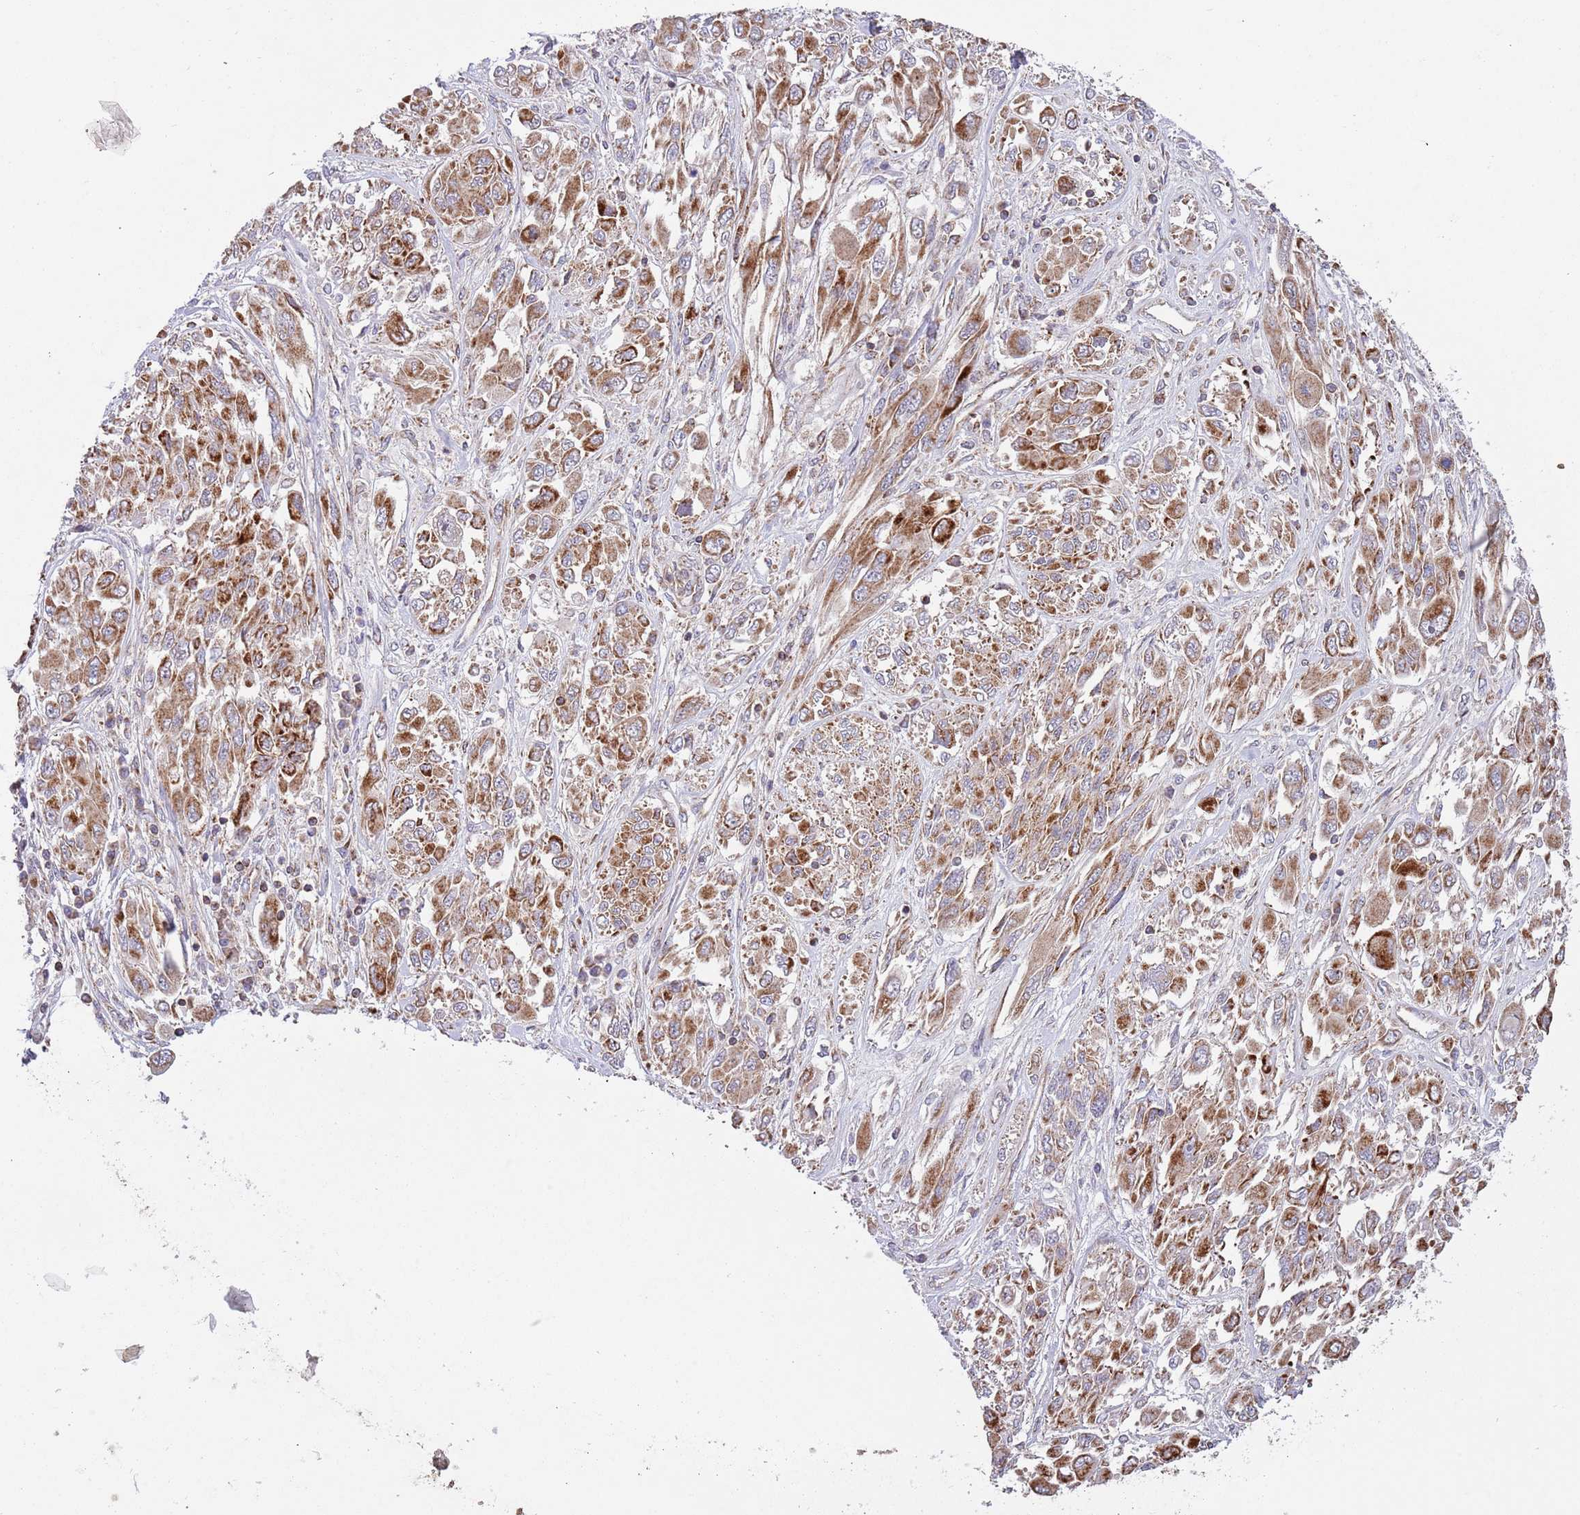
{"staining": {"intensity": "moderate", "quantity": ">75%", "location": "cytoplasmic/membranous"}, "tissue": "melanoma", "cell_type": "Tumor cells", "image_type": "cancer", "snomed": [{"axis": "morphology", "description": "Malignant melanoma, NOS"}, {"axis": "topography", "description": "Skin"}], "caption": "This is a photomicrograph of immunohistochemistry staining of malignant melanoma, which shows moderate staining in the cytoplasmic/membranous of tumor cells.", "gene": "IRS4", "patient": {"sex": "female", "age": 91}}